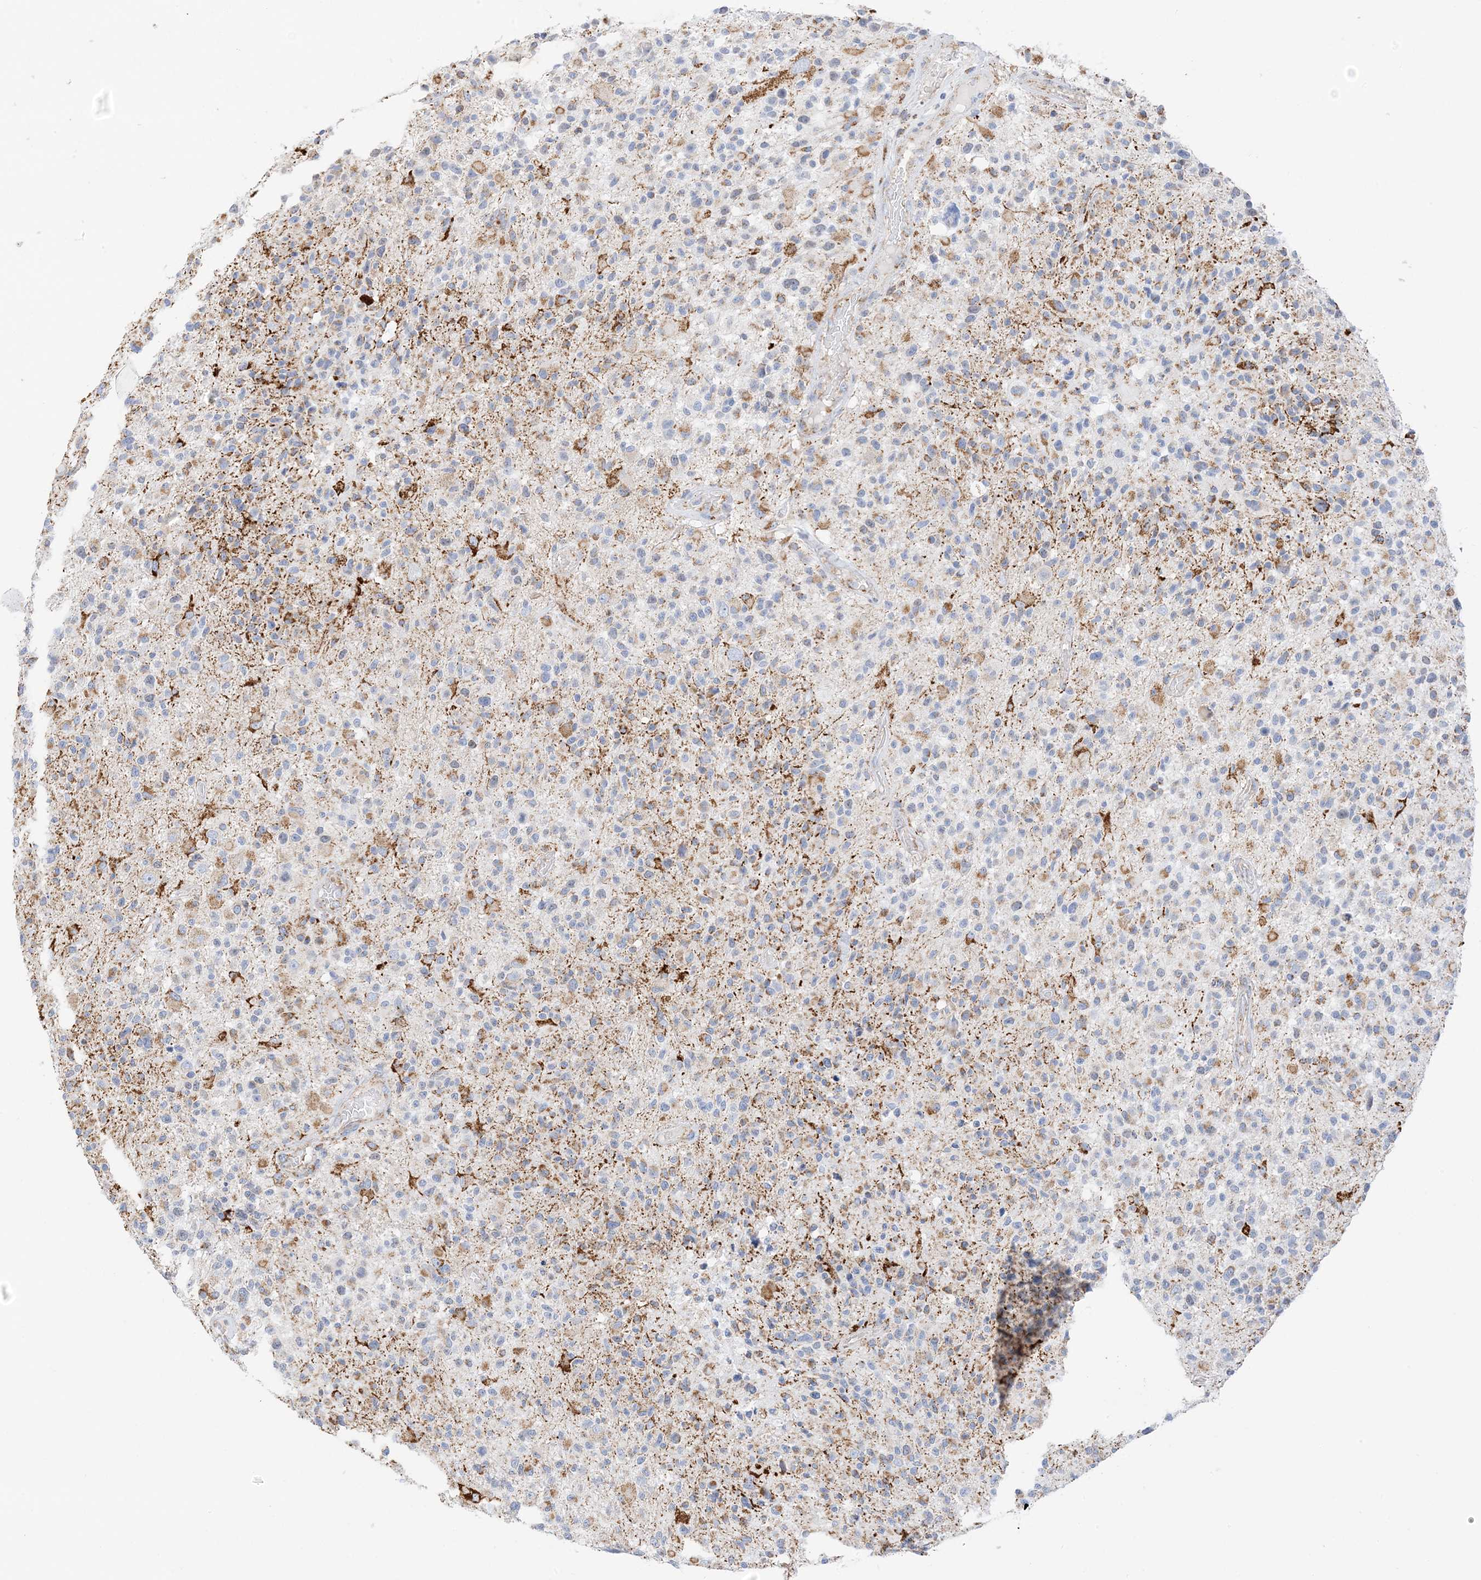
{"staining": {"intensity": "strong", "quantity": "<25%", "location": "cytoplasmic/membranous"}, "tissue": "glioma", "cell_type": "Tumor cells", "image_type": "cancer", "snomed": [{"axis": "morphology", "description": "Glioma, malignant, High grade"}, {"axis": "morphology", "description": "Glioblastoma, NOS"}, {"axis": "topography", "description": "Brain"}], "caption": "IHC staining of glioblastoma, which demonstrates medium levels of strong cytoplasmic/membranous expression in about <25% of tumor cells indicating strong cytoplasmic/membranous protein staining. The staining was performed using DAB (3,3'-diaminobenzidine) (brown) for protein detection and nuclei were counterstained in hematoxylin (blue).", "gene": "CAPN13", "patient": {"sex": "male", "age": 60}}